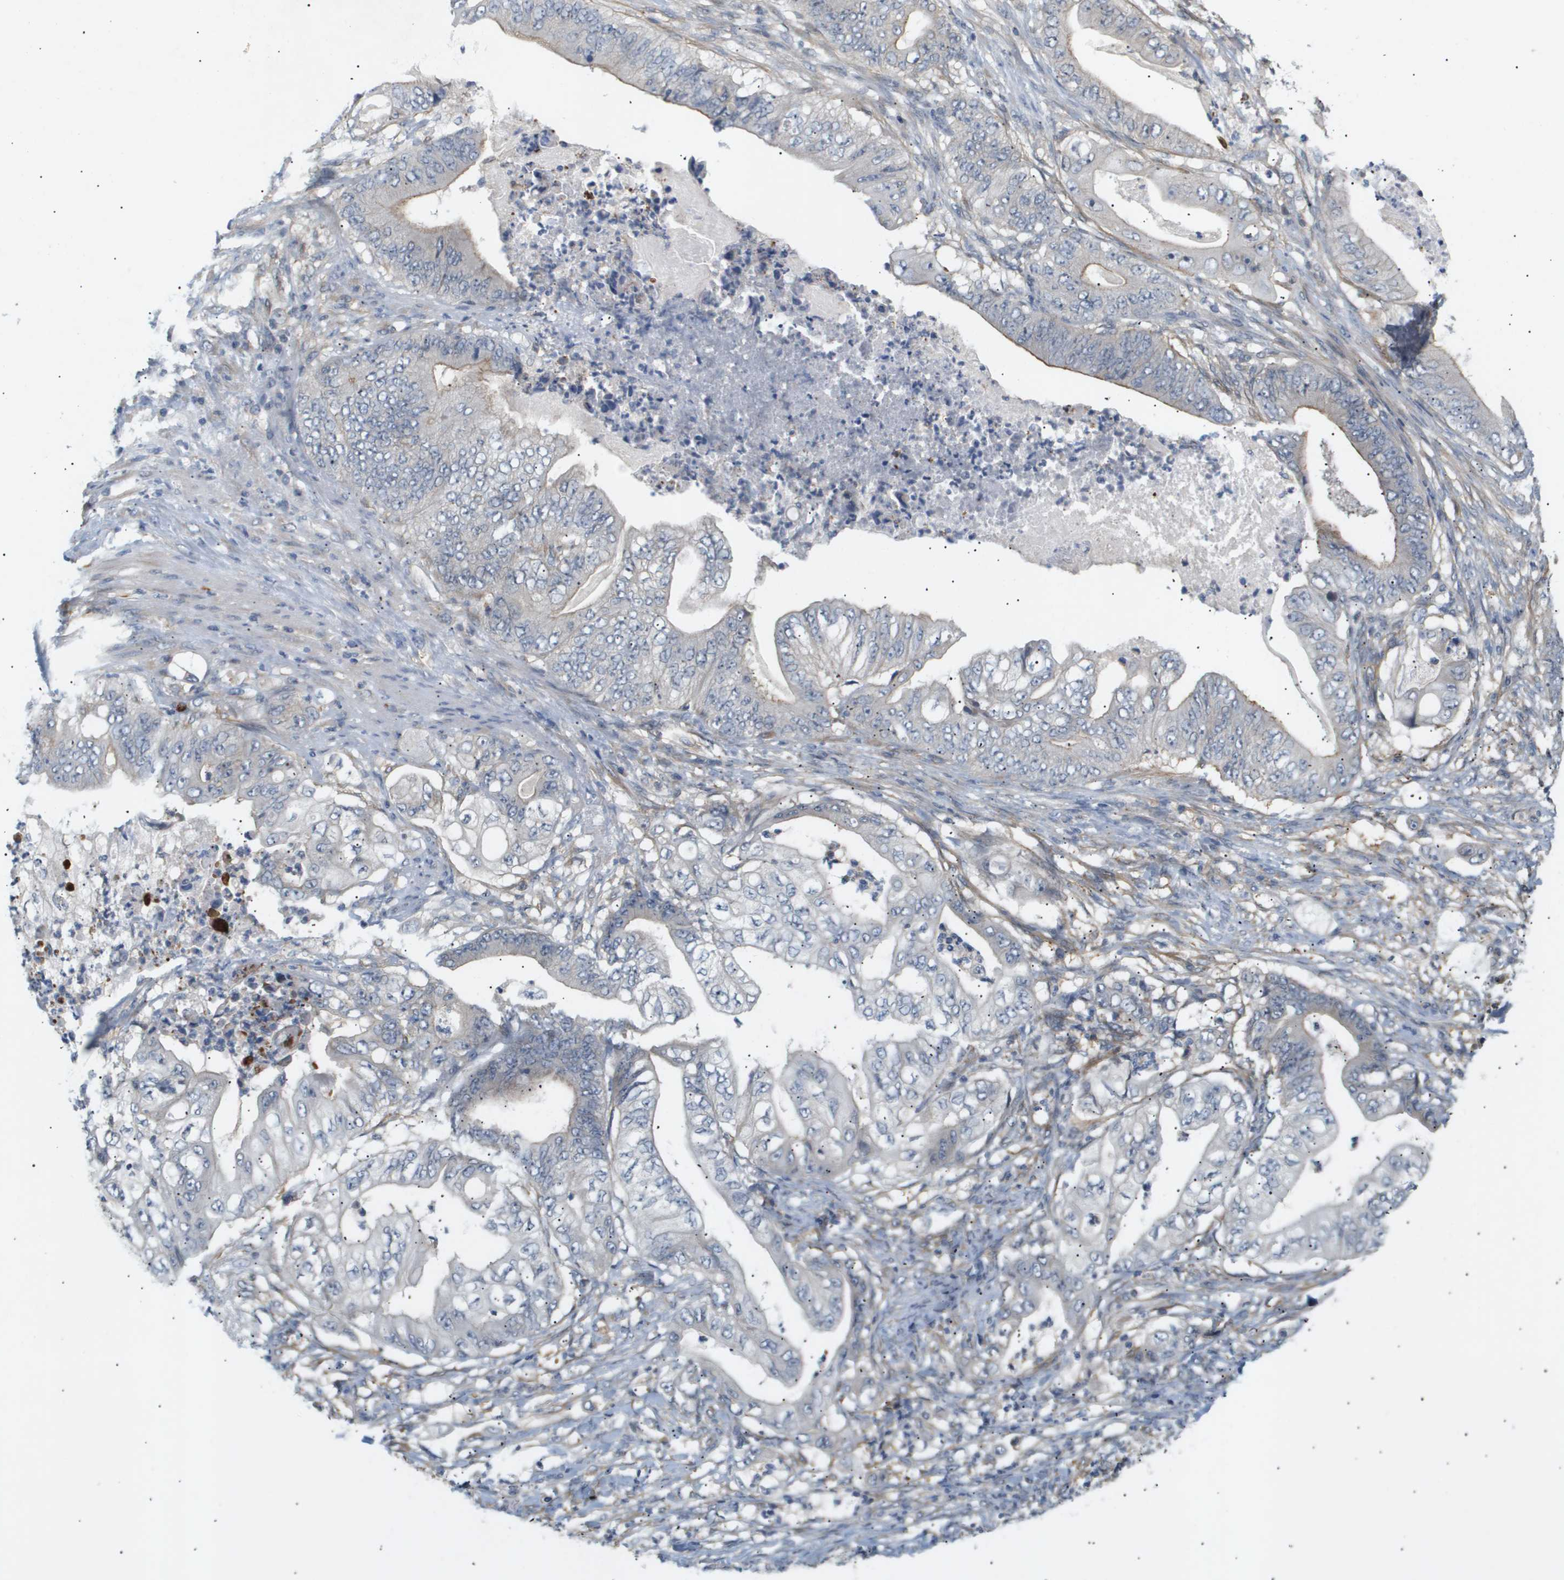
{"staining": {"intensity": "negative", "quantity": "none", "location": "none"}, "tissue": "stomach cancer", "cell_type": "Tumor cells", "image_type": "cancer", "snomed": [{"axis": "morphology", "description": "Adenocarcinoma, NOS"}, {"axis": "topography", "description": "Stomach"}], "caption": "This is an immunohistochemistry micrograph of stomach adenocarcinoma. There is no expression in tumor cells.", "gene": "CORO2B", "patient": {"sex": "female", "age": 73}}